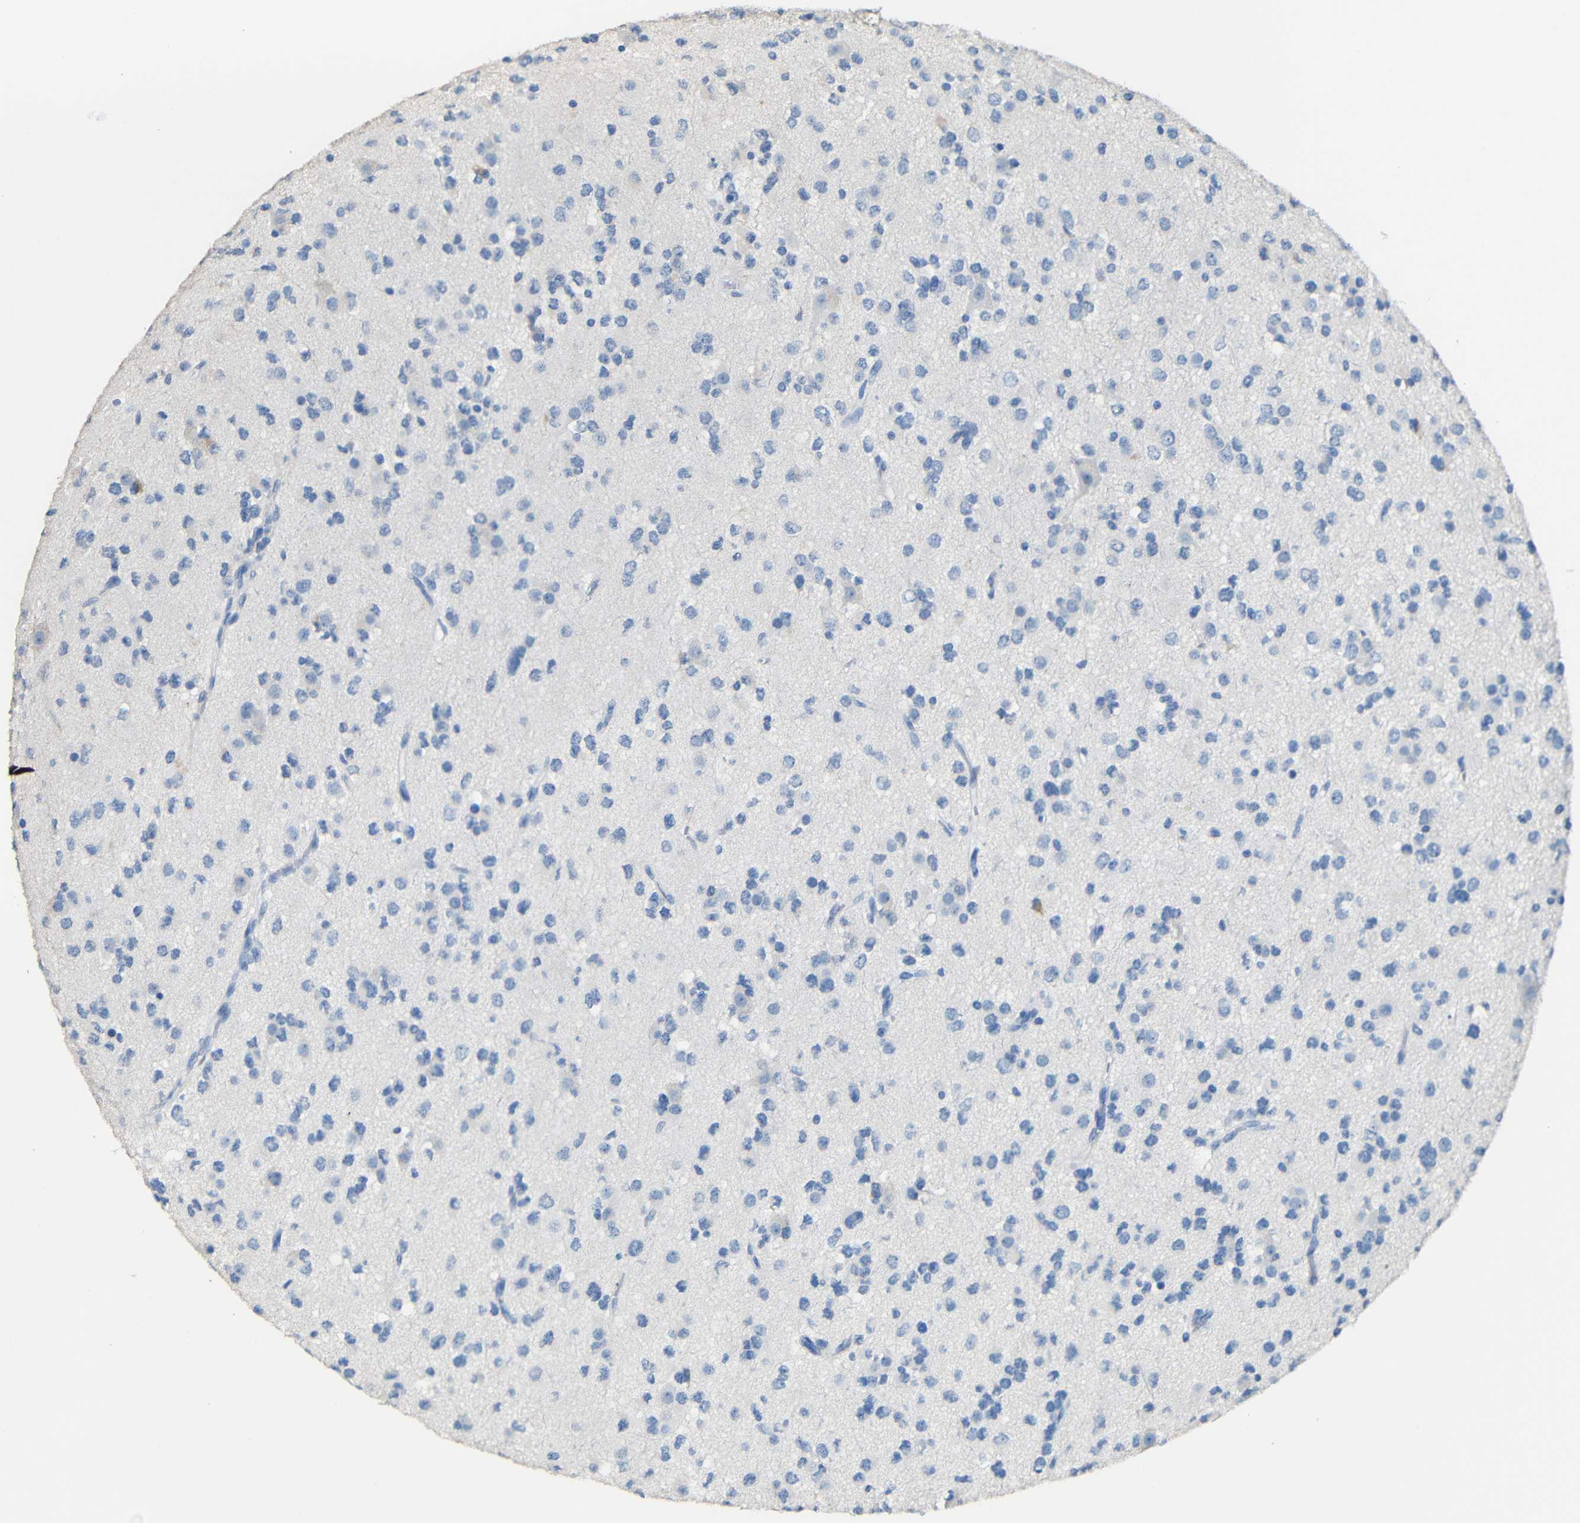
{"staining": {"intensity": "negative", "quantity": "none", "location": "none"}, "tissue": "glioma", "cell_type": "Tumor cells", "image_type": "cancer", "snomed": [{"axis": "morphology", "description": "Glioma, malignant, Low grade"}, {"axis": "topography", "description": "Brain"}], "caption": "Histopathology image shows no significant protein staining in tumor cells of low-grade glioma (malignant). Nuclei are stained in blue.", "gene": "ACKR2", "patient": {"sex": "male", "age": 42}}